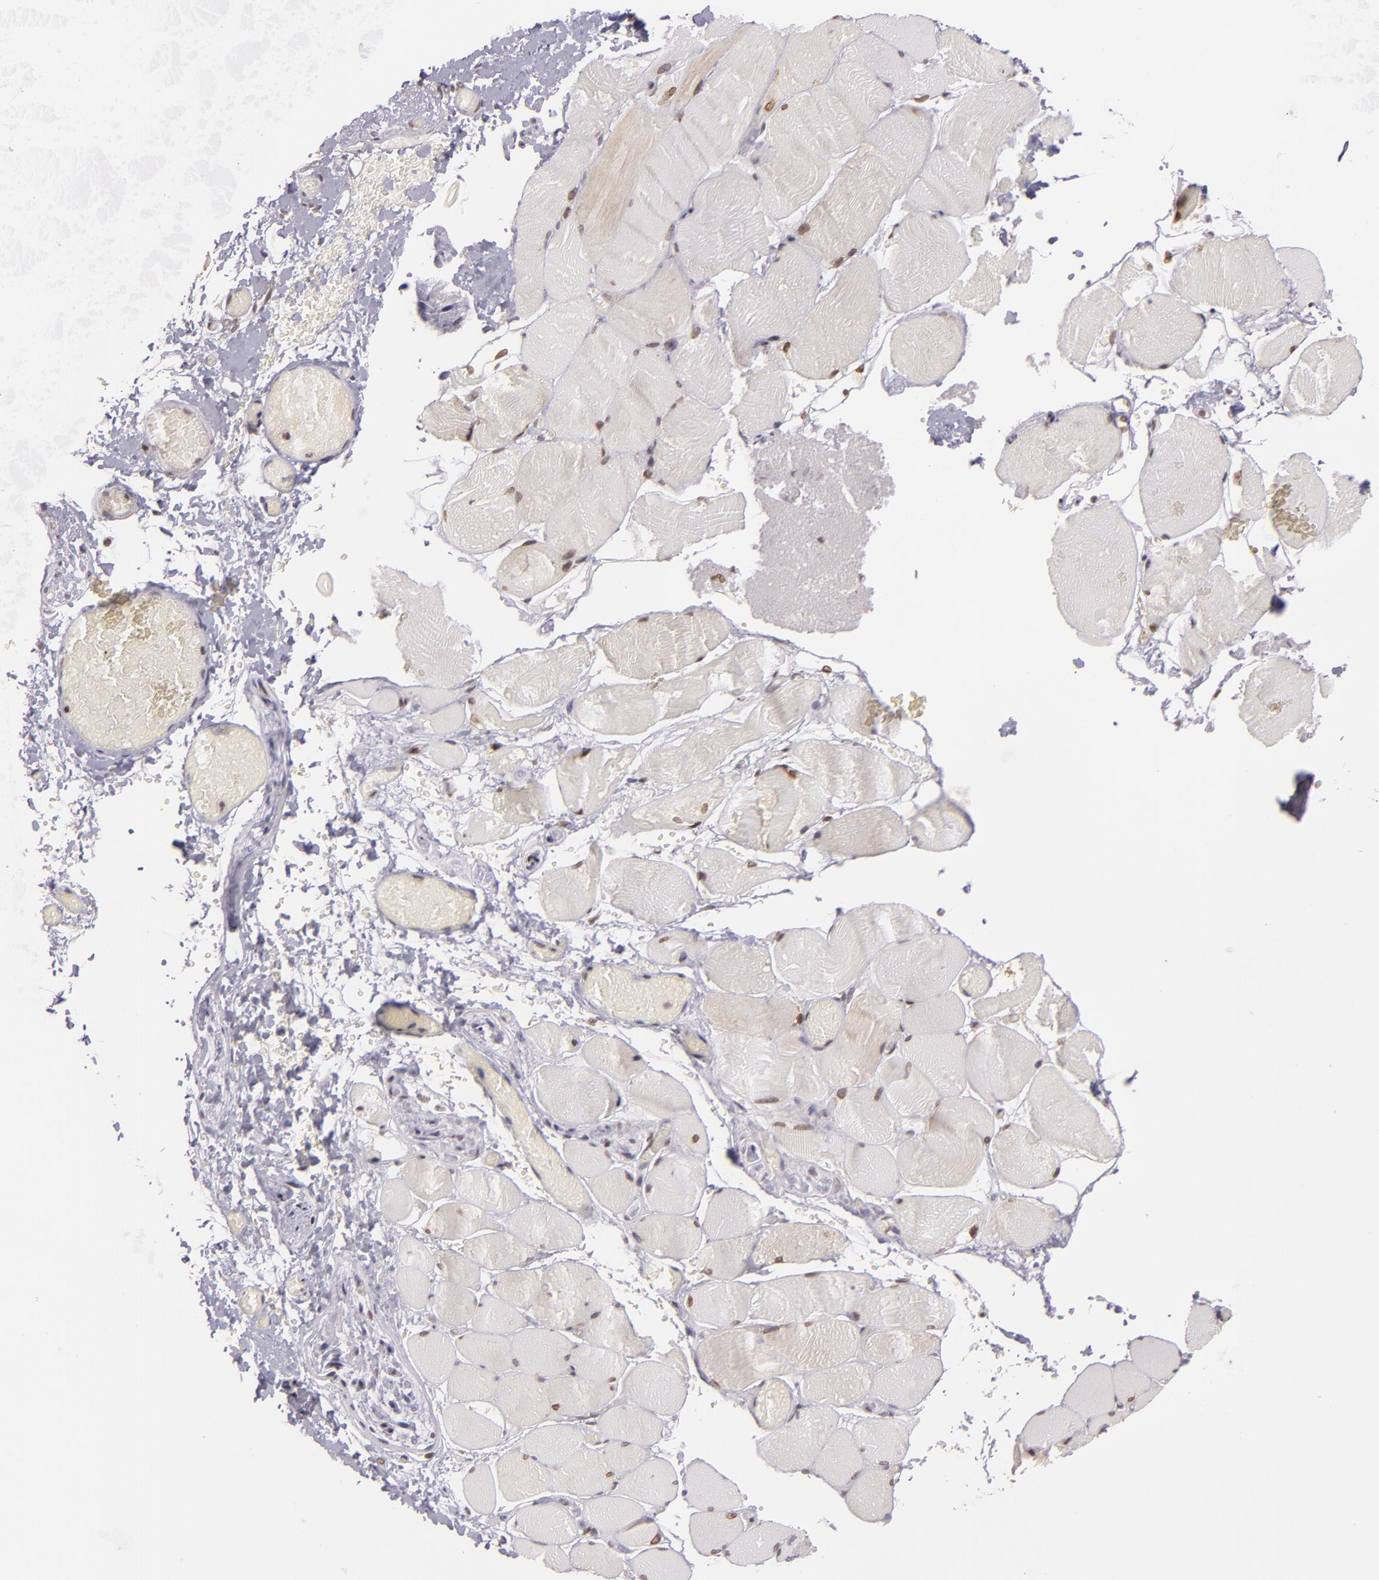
{"staining": {"intensity": "moderate", "quantity": "25%-75%", "location": "nuclear"}, "tissue": "skeletal muscle", "cell_type": "Myocytes", "image_type": "normal", "snomed": [{"axis": "morphology", "description": "Normal tissue, NOS"}, {"axis": "topography", "description": "Skeletal muscle"}, {"axis": "topography", "description": "Soft tissue"}], "caption": "Immunohistochemical staining of normal skeletal muscle displays medium levels of moderate nuclear expression in approximately 25%-75% of myocytes.", "gene": "AKAP6", "patient": {"sex": "female", "age": 58}}